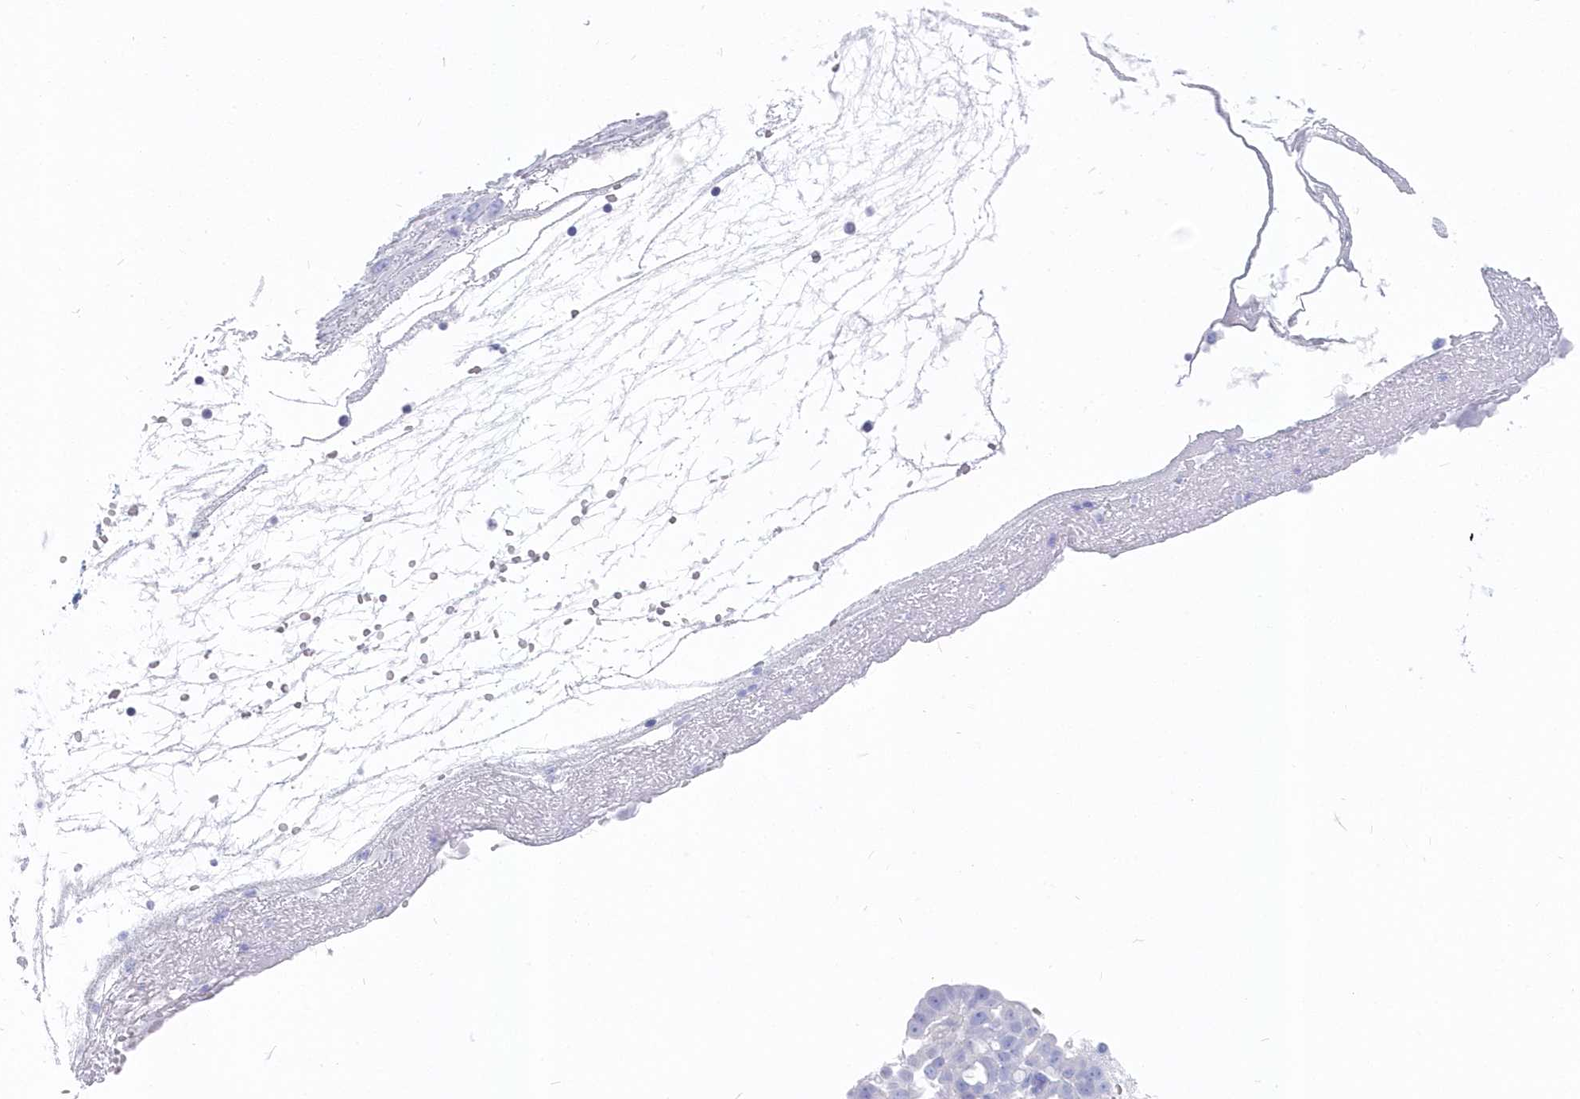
{"staining": {"intensity": "negative", "quantity": "none", "location": "none"}, "tissue": "ovarian cancer", "cell_type": "Tumor cells", "image_type": "cancer", "snomed": [{"axis": "morphology", "description": "Cystadenocarcinoma, serous, NOS"}, {"axis": "topography", "description": "Soft tissue"}, {"axis": "topography", "description": "Ovary"}], "caption": "This is an immunohistochemistry (IHC) histopathology image of human serous cystadenocarcinoma (ovarian). There is no positivity in tumor cells.", "gene": "CSNK1G2", "patient": {"sex": "female", "age": 57}}